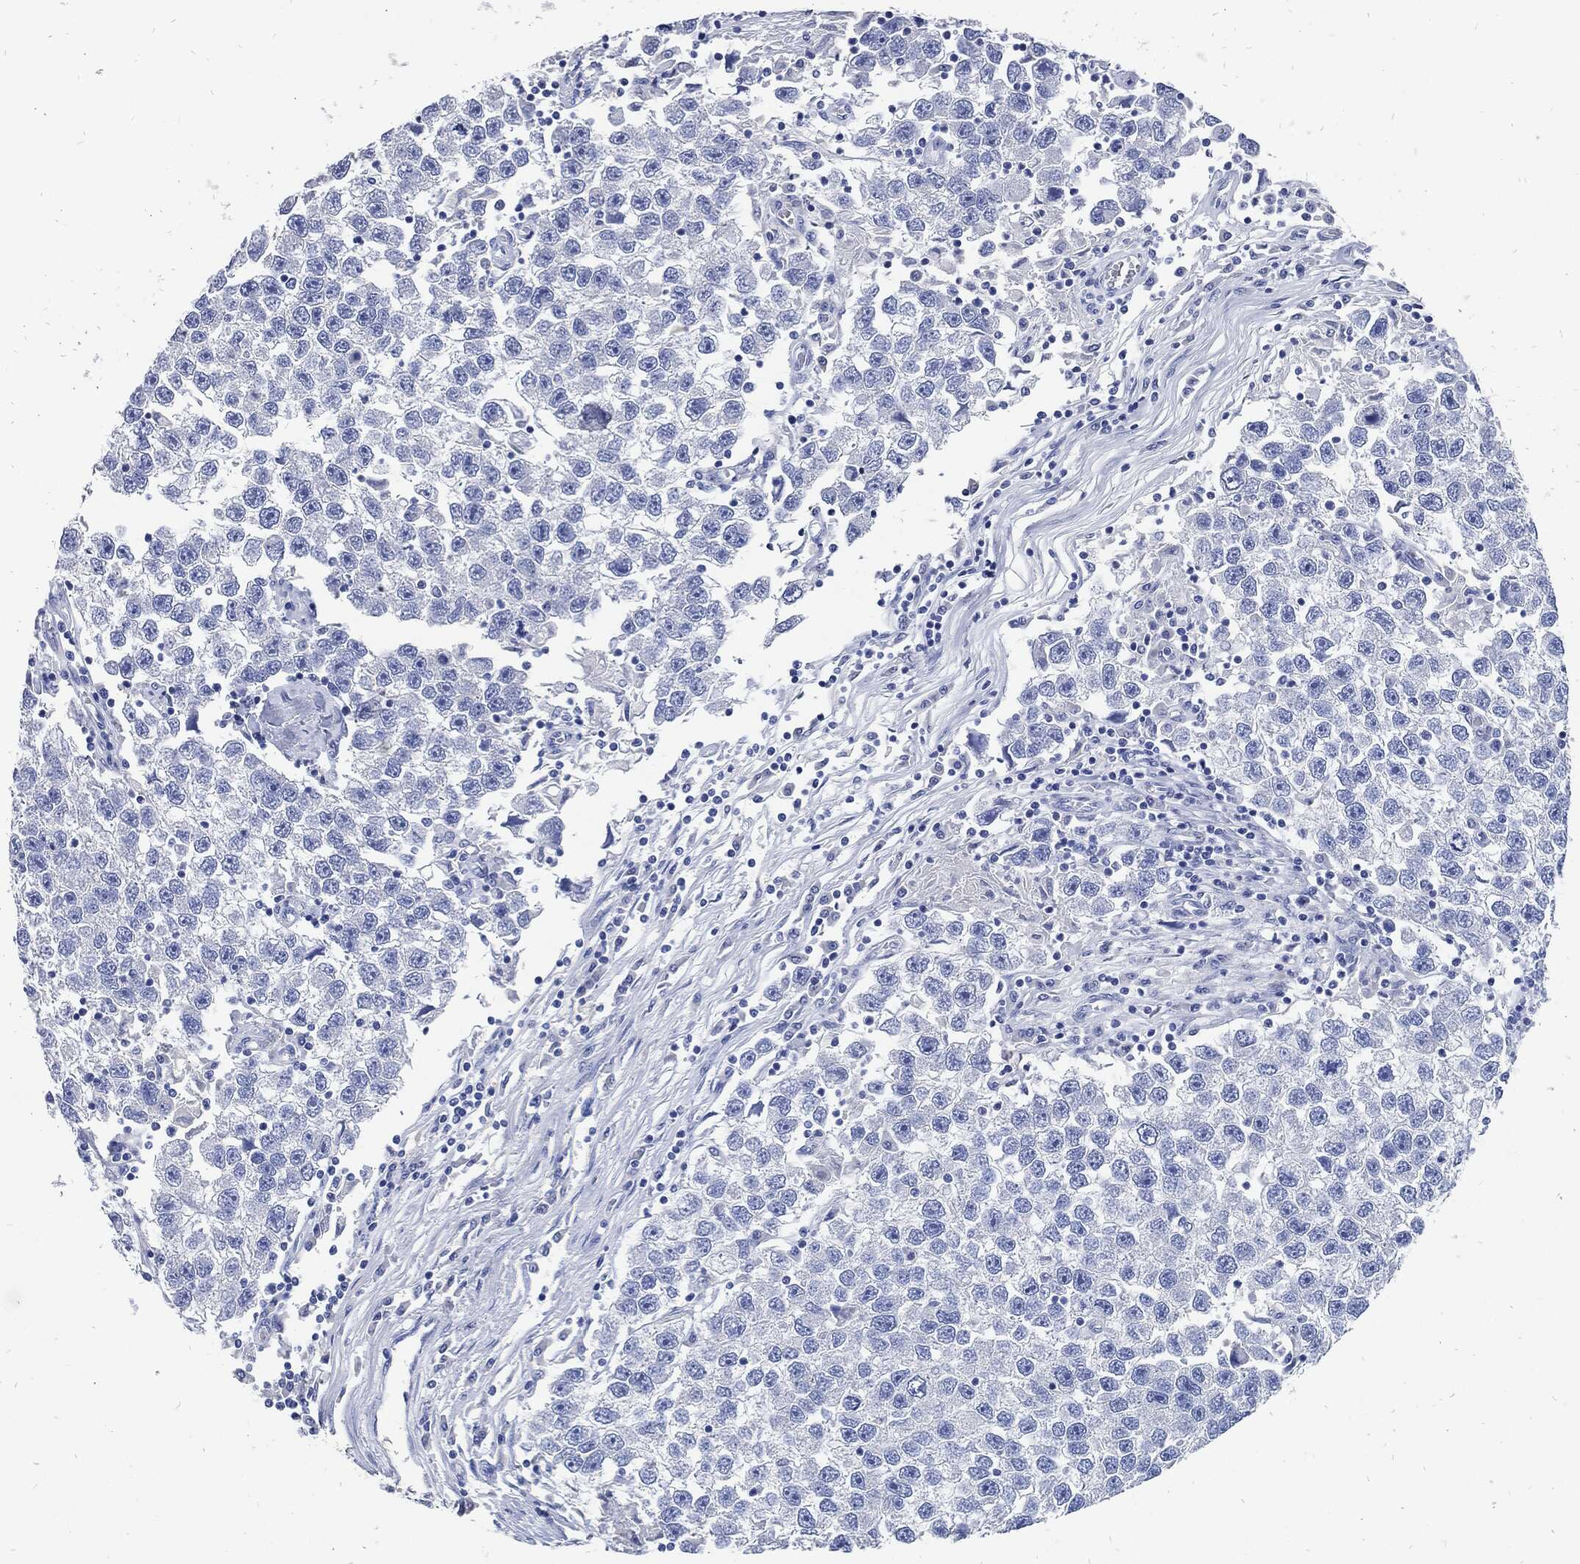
{"staining": {"intensity": "negative", "quantity": "none", "location": "none"}, "tissue": "testis cancer", "cell_type": "Tumor cells", "image_type": "cancer", "snomed": [{"axis": "morphology", "description": "Seminoma, NOS"}, {"axis": "topography", "description": "Testis"}], "caption": "The image reveals no significant staining in tumor cells of testis cancer. The staining was performed using DAB to visualize the protein expression in brown, while the nuclei were stained in blue with hematoxylin (Magnification: 20x).", "gene": "FABP4", "patient": {"sex": "male", "age": 26}}